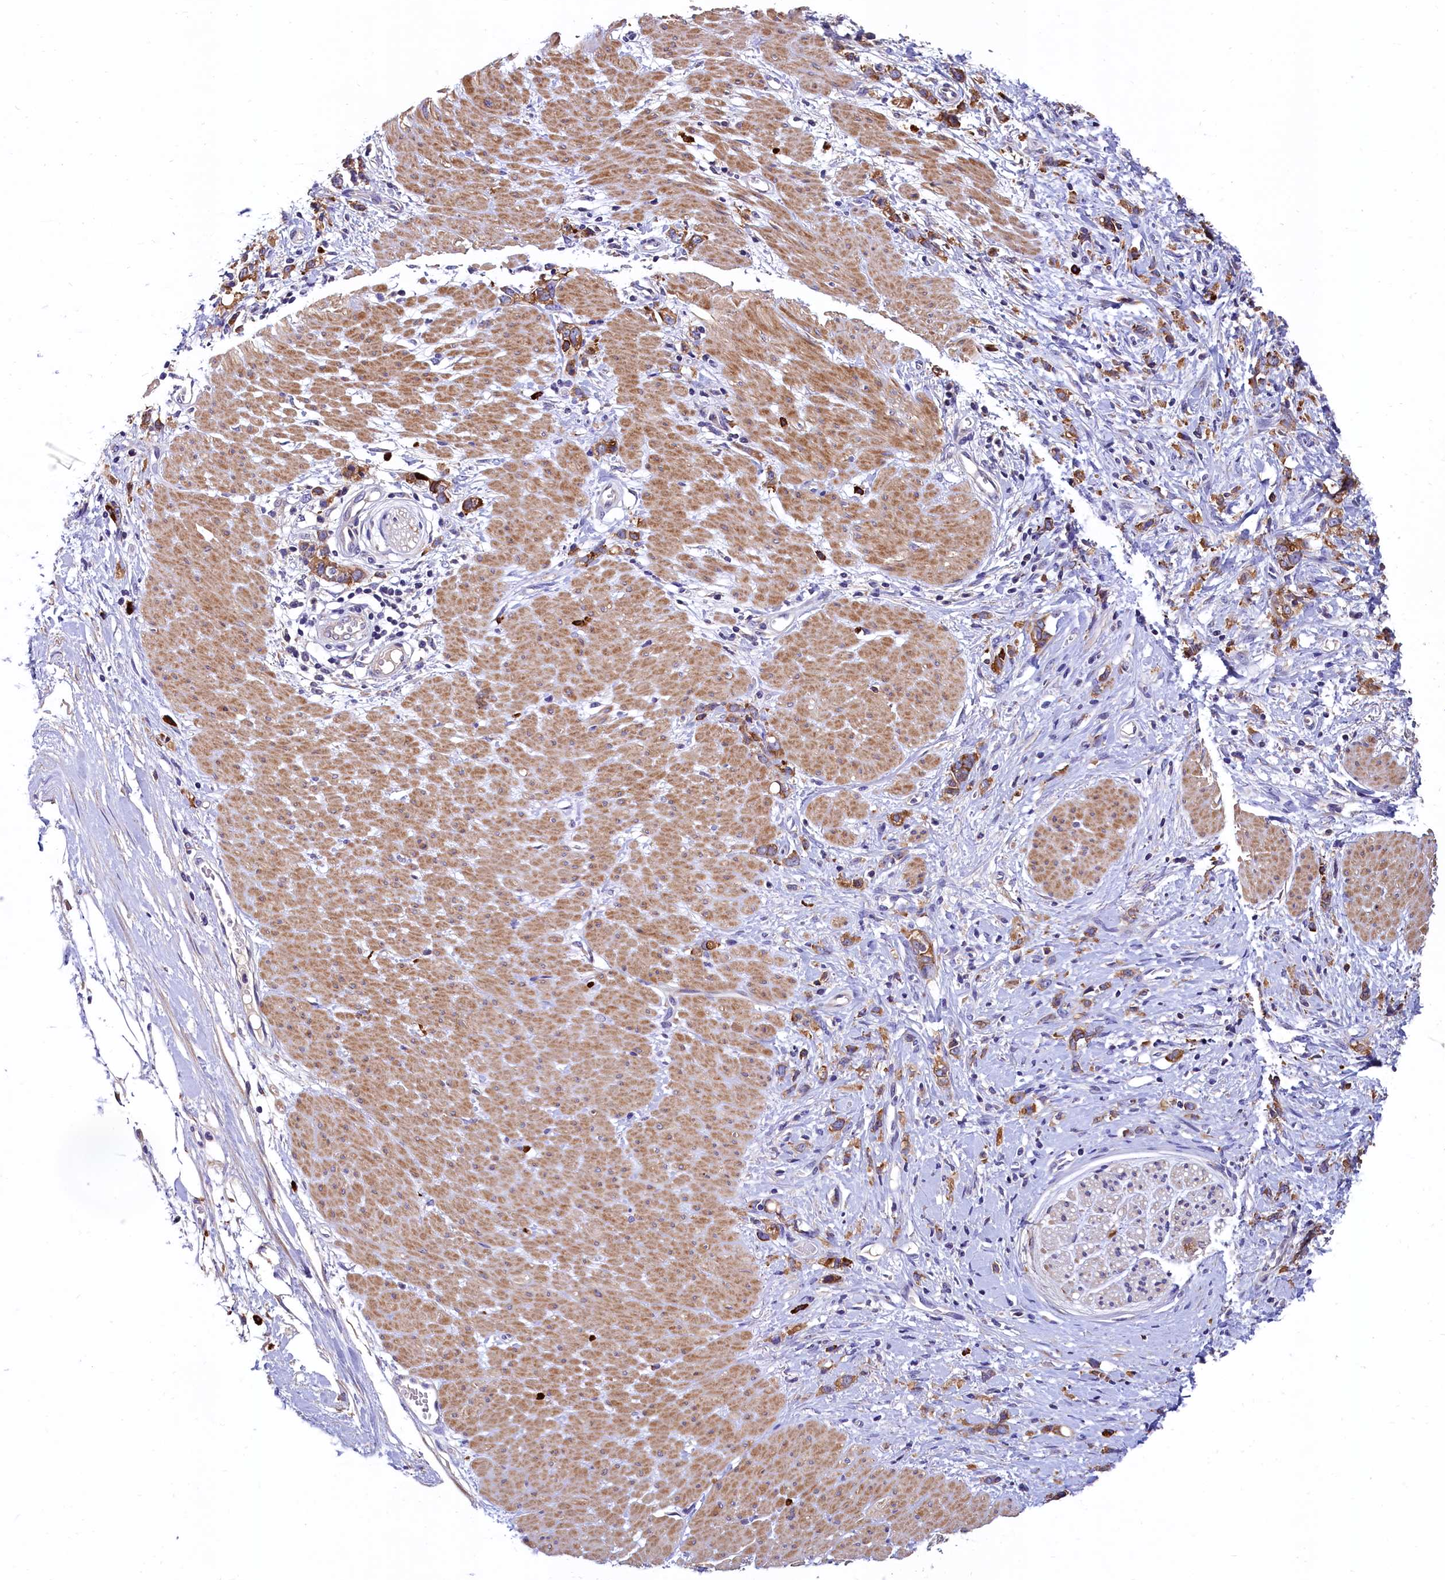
{"staining": {"intensity": "moderate", "quantity": ">75%", "location": "cytoplasmic/membranous"}, "tissue": "stomach cancer", "cell_type": "Tumor cells", "image_type": "cancer", "snomed": [{"axis": "morphology", "description": "Adenocarcinoma, NOS"}, {"axis": "topography", "description": "Stomach"}], "caption": "High-magnification brightfield microscopy of stomach cancer stained with DAB (brown) and counterstained with hematoxylin (blue). tumor cells exhibit moderate cytoplasmic/membranous expression is seen in approximately>75% of cells. (DAB = brown stain, brightfield microscopy at high magnification).", "gene": "EPS8L2", "patient": {"sex": "female", "age": 76}}